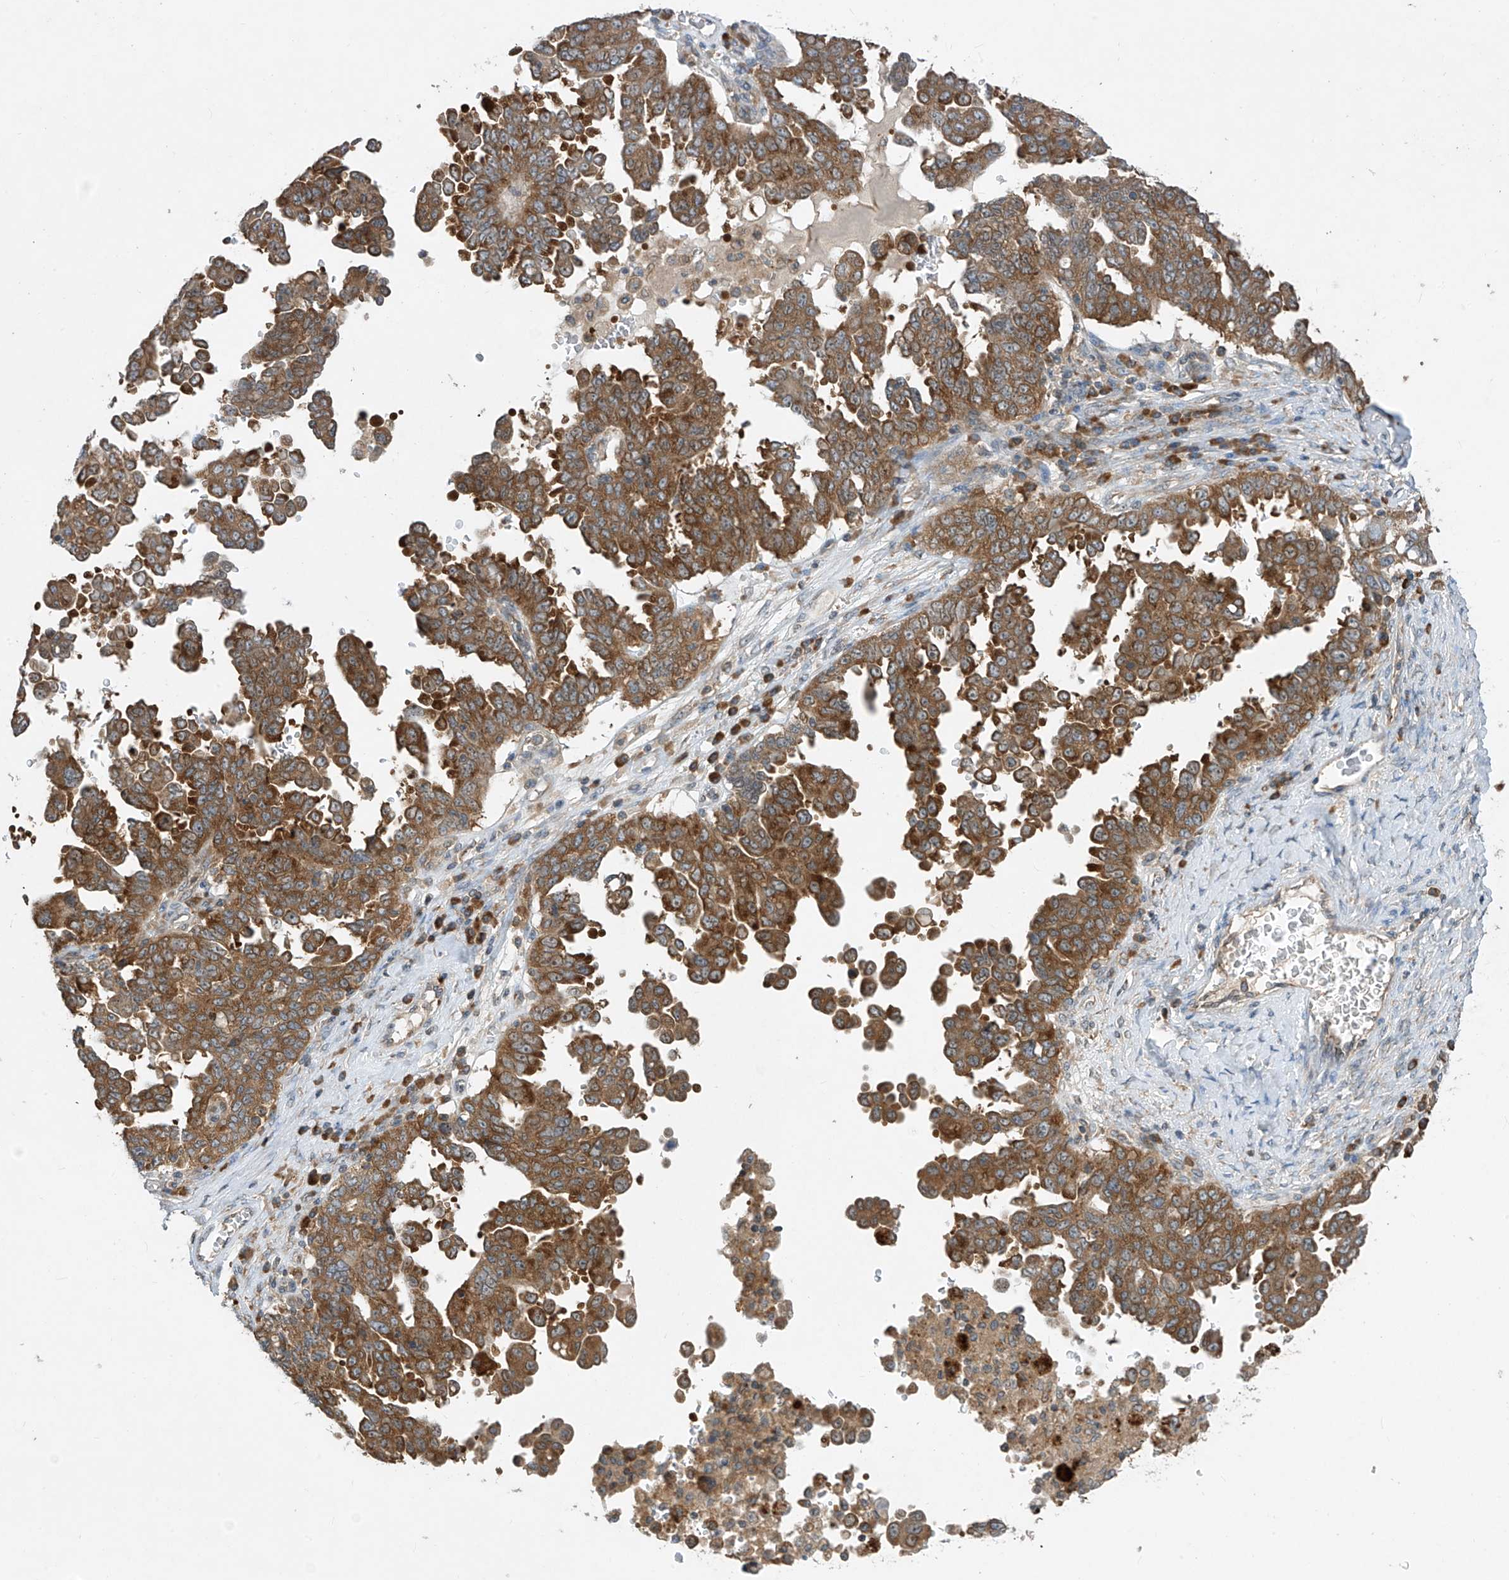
{"staining": {"intensity": "moderate", "quantity": ">75%", "location": "cytoplasmic/membranous"}, "tissue": "ovarian cancer", "cell_type": "Tumor cells", "image_type": "cancer", "snomed": [{"axis": "morphology", "description": "Carcinoma, endometroid"}, {"axis": "topography", "description": "Ovary"}], "caption": "Immunohistochemistry of ovarian cancer displays medium levels of moderate cytoplasmic/membranous staining in about >75% of tumor cells.", "gene": "RPL34", "patient": {"sex": "female", "age": 62}}